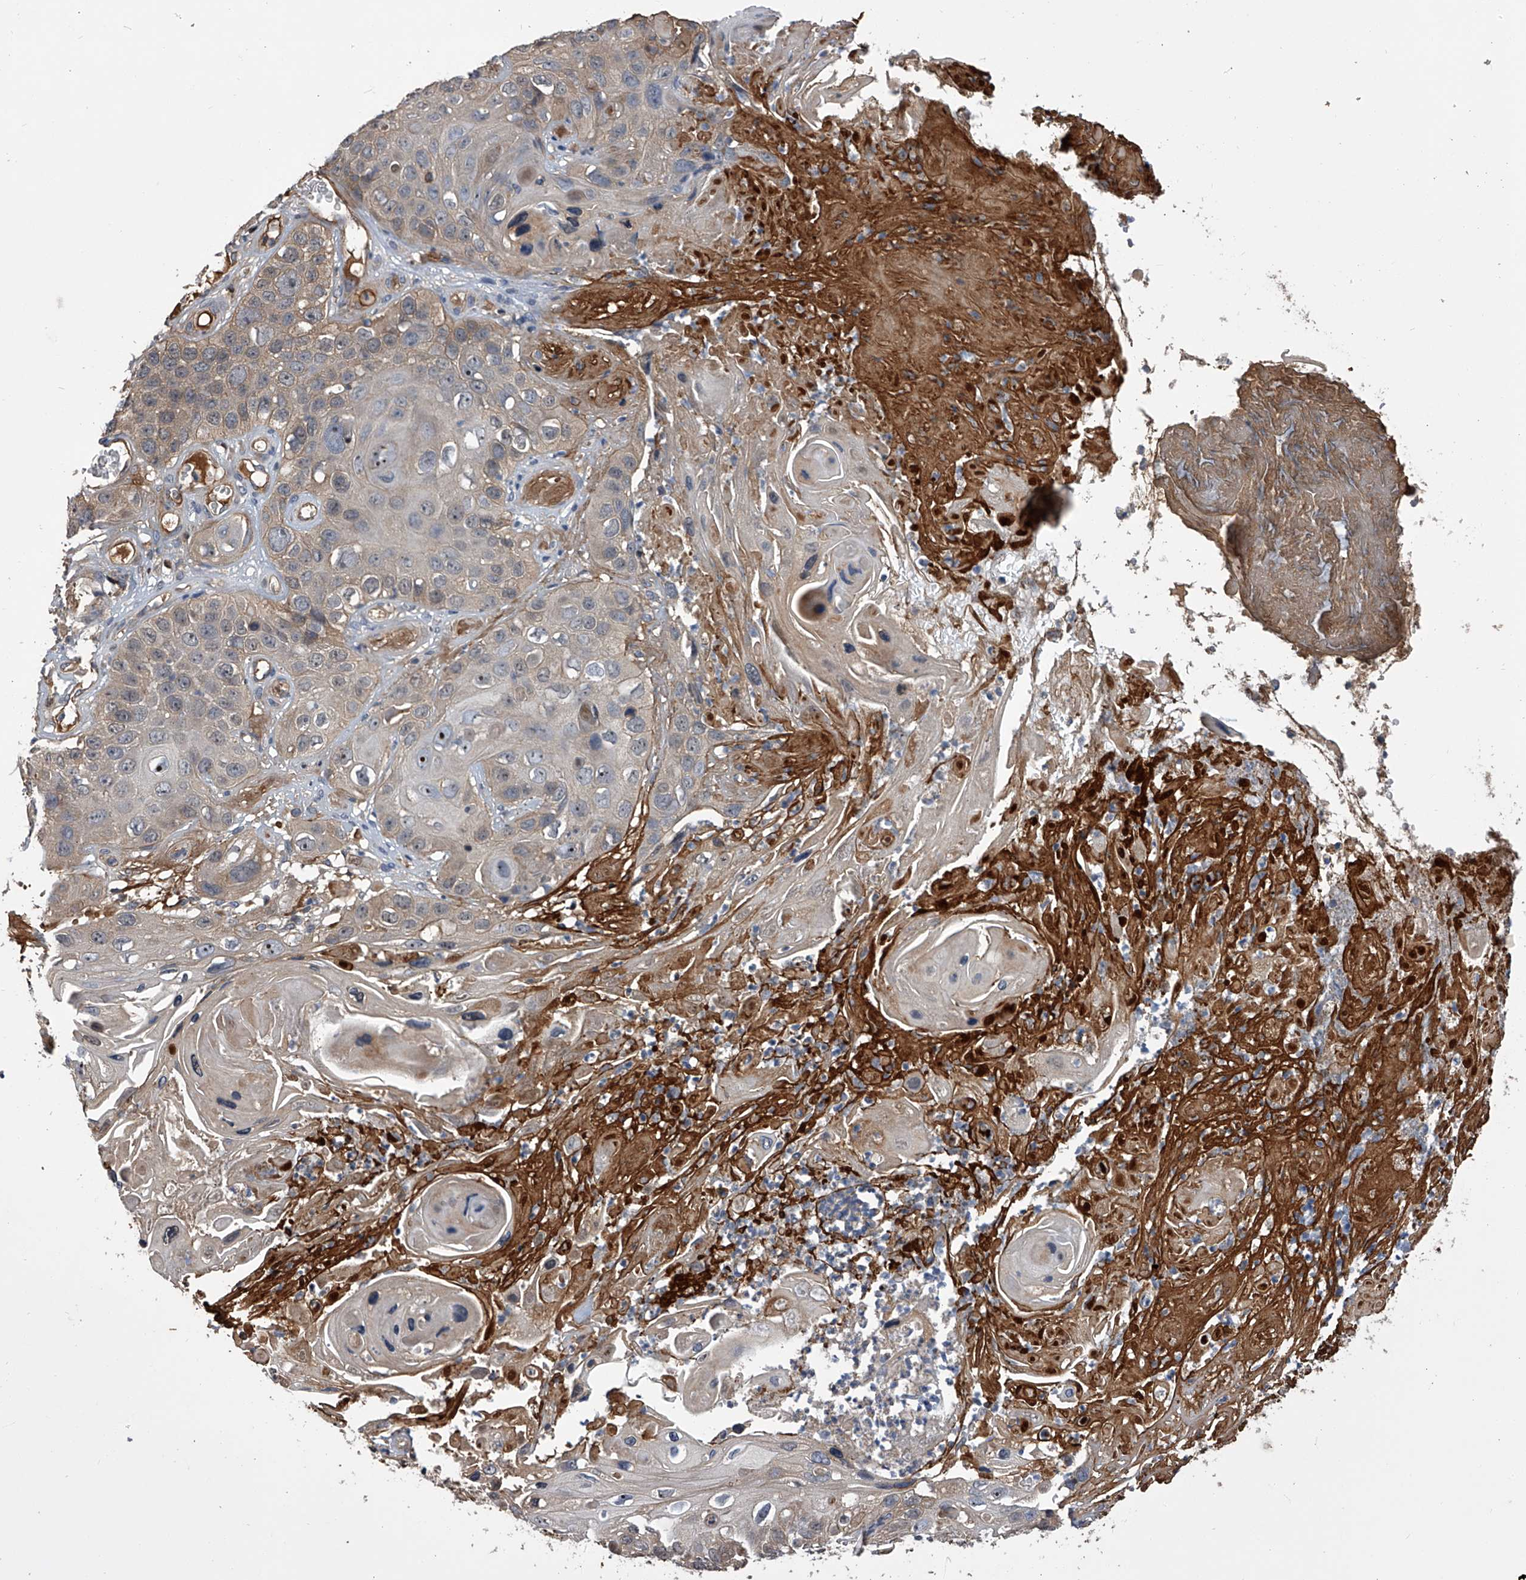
{"staining": {"intensity": "moderate", "quantity": "<25%", "location": "cytoplasmic/membranous,nuclear"}, "tissue": "skin cancer", "cell_type": "Tumor cells", "image_type": "cancer", "snomed": [{"axis": "morphology", "description": "Squamous cell carcinoma, NOS"}, {"axis": "topography", "description": "Skin"}], "caption": "This is an image of immunohistochemistry staining of skin cancer (squamous cell carcinoma), which shows moderate positivity in the cytoplasmic/membranous and nuclear of tumor cells.", "gene": "CUL7", "patient": {"sex": "male", "age": 55}}